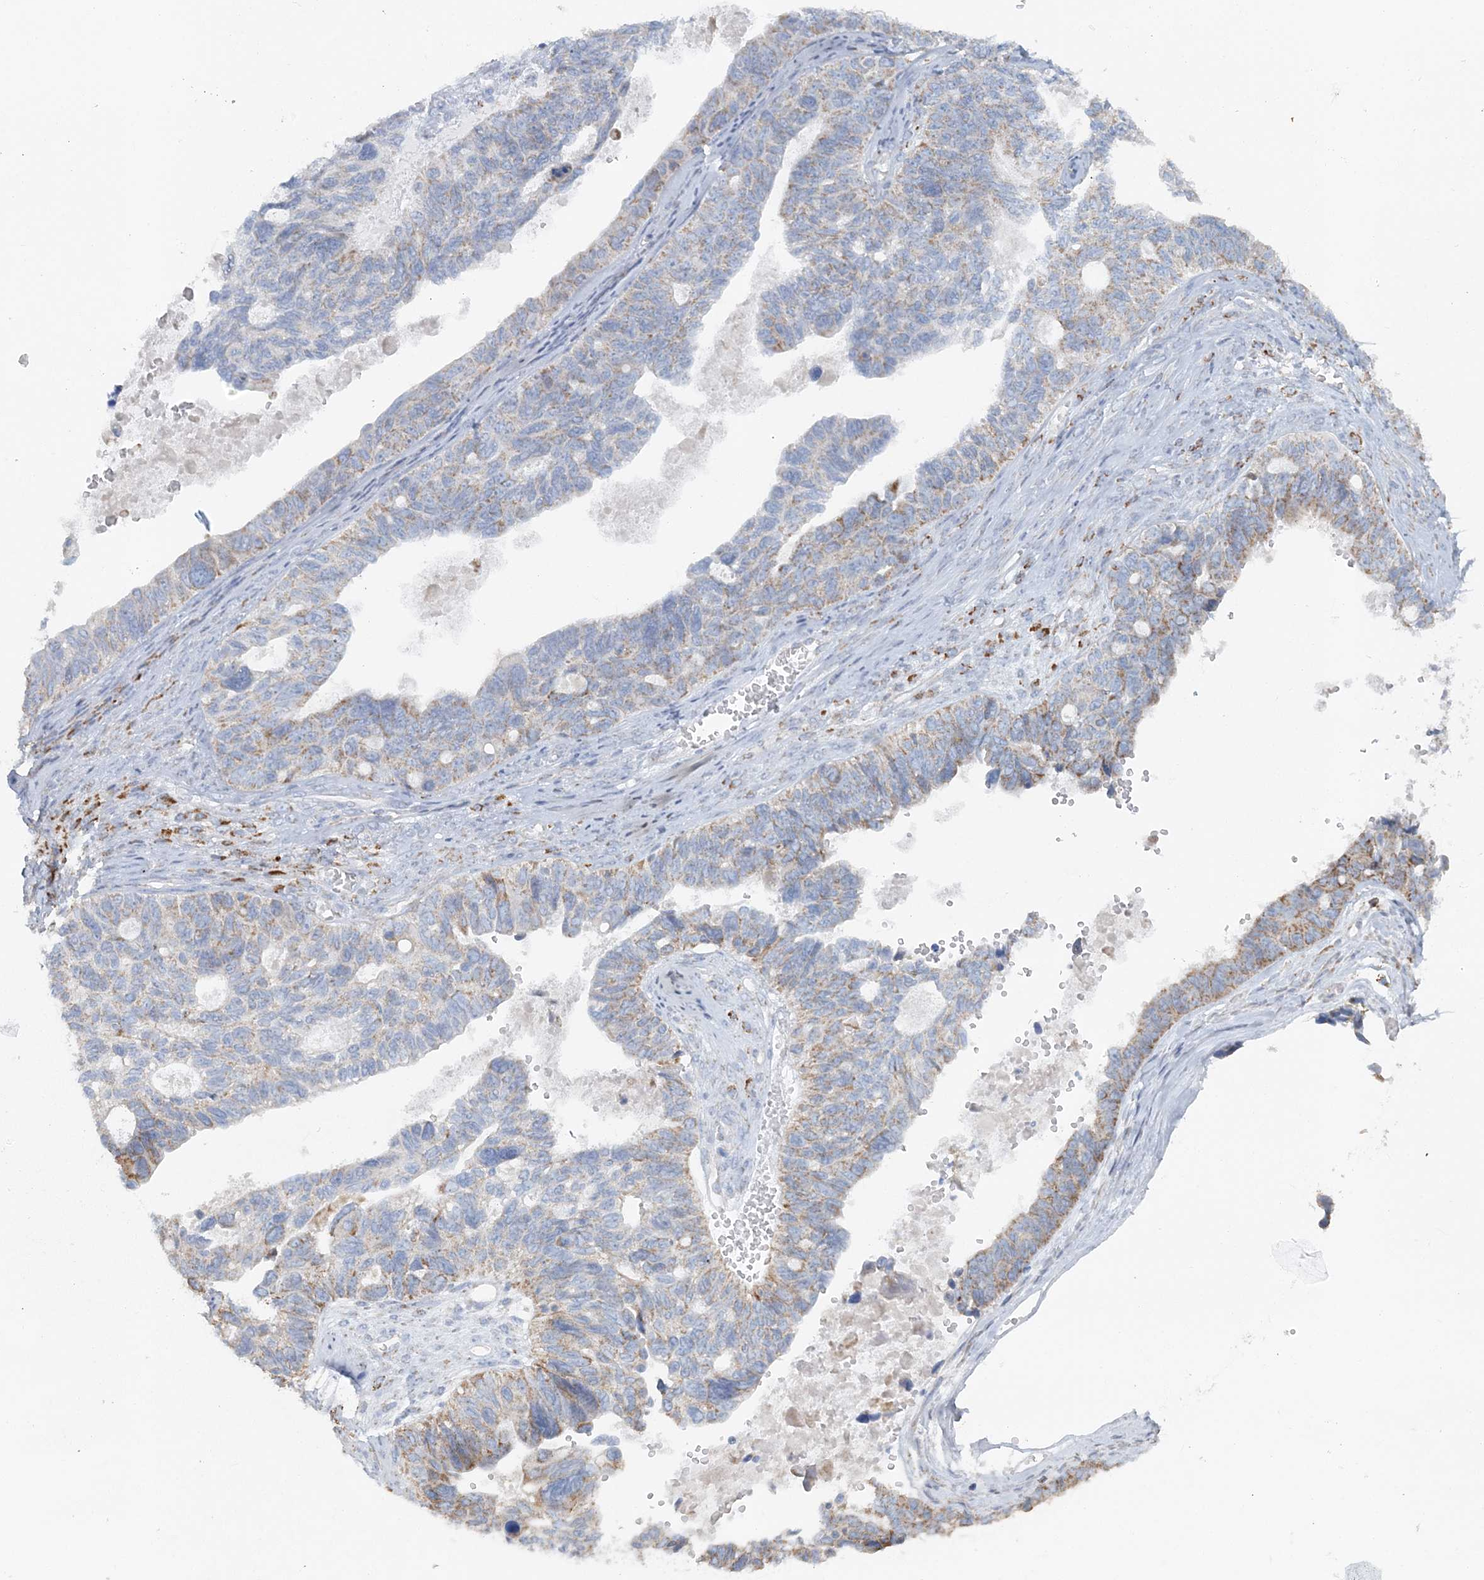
{"staining": {"intensity": "moderate", "quantity": "<25%", "location": "cytoplasmic/membranous"}, "tissue": "ovarian cancer", "cell_type": "Tumor cells", "image_type": "cancer", "snomed": [{"axis": "morphology", "description": "Cystadenocarcinoma, serous, NOS"}, {"axis": "topography", "description": "Ovary"}], "caption": "The histopathology image demonstrates immunohistochemical staining of ovarian serous cystadenocarcinoma. There is moderate cytoplasmic/membranous staining is seen in approximately <25% of tumor cells.", "gene": "PCCB", "patient": {"sex": "female", "age": 79}}